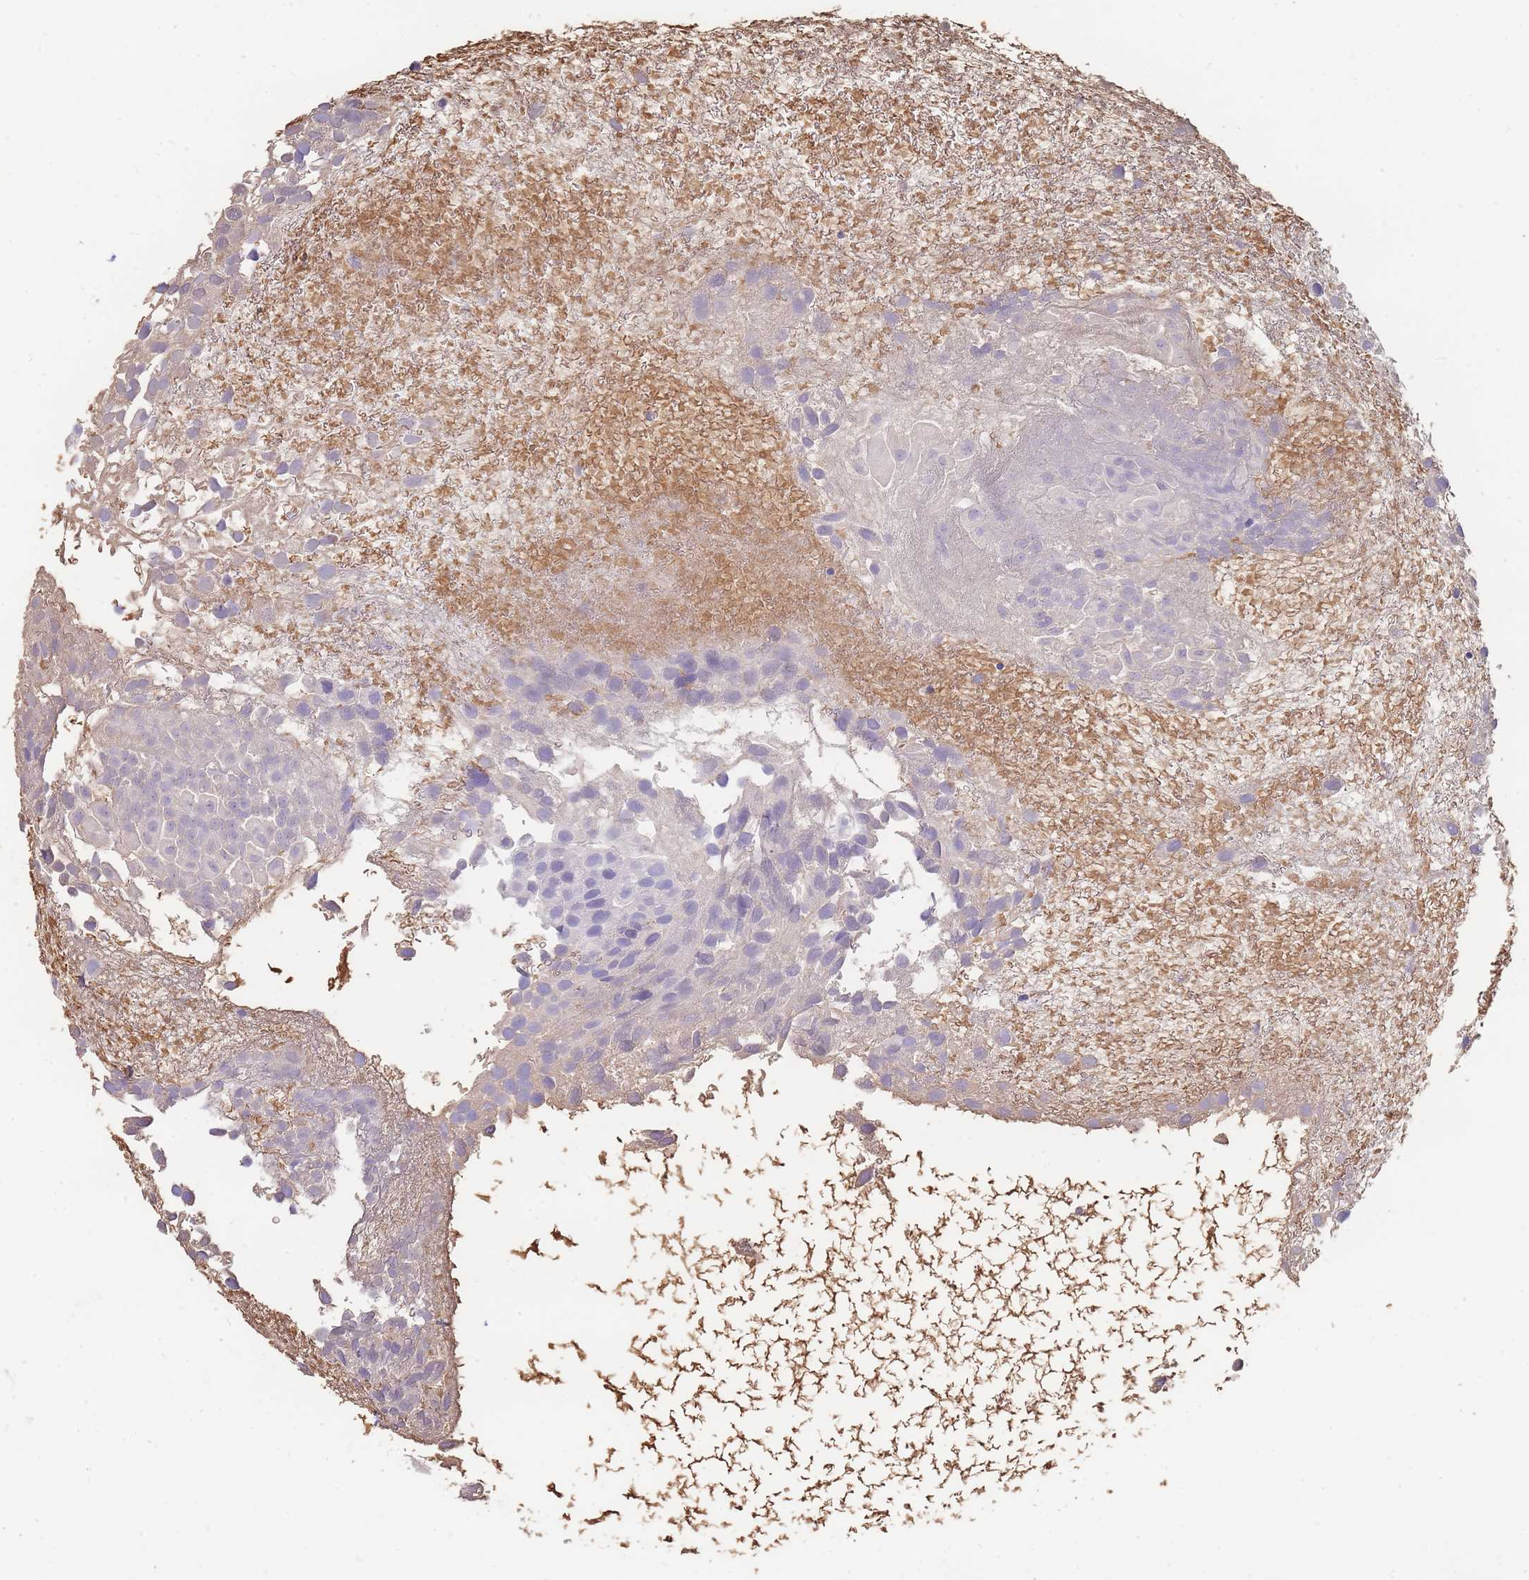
{"staining": {"intensity": "negative", "quantity": "none", "location": "none"}, "tissue": "urothelial cancer", "cell_type": "Tumor cells", "image_type": "cancer", "snomed": [{"axis": "morphology", "description": "Urothelial carcinoma, Low grade"}, {"axis": "topography", "description": "Urinary bladder"}], "caption": "Tumor cells show no significant protein positivity in low-grade urothelial carcinoma.", "gene": "HBG2", "patient": {"sex": "male", "age": 88}}